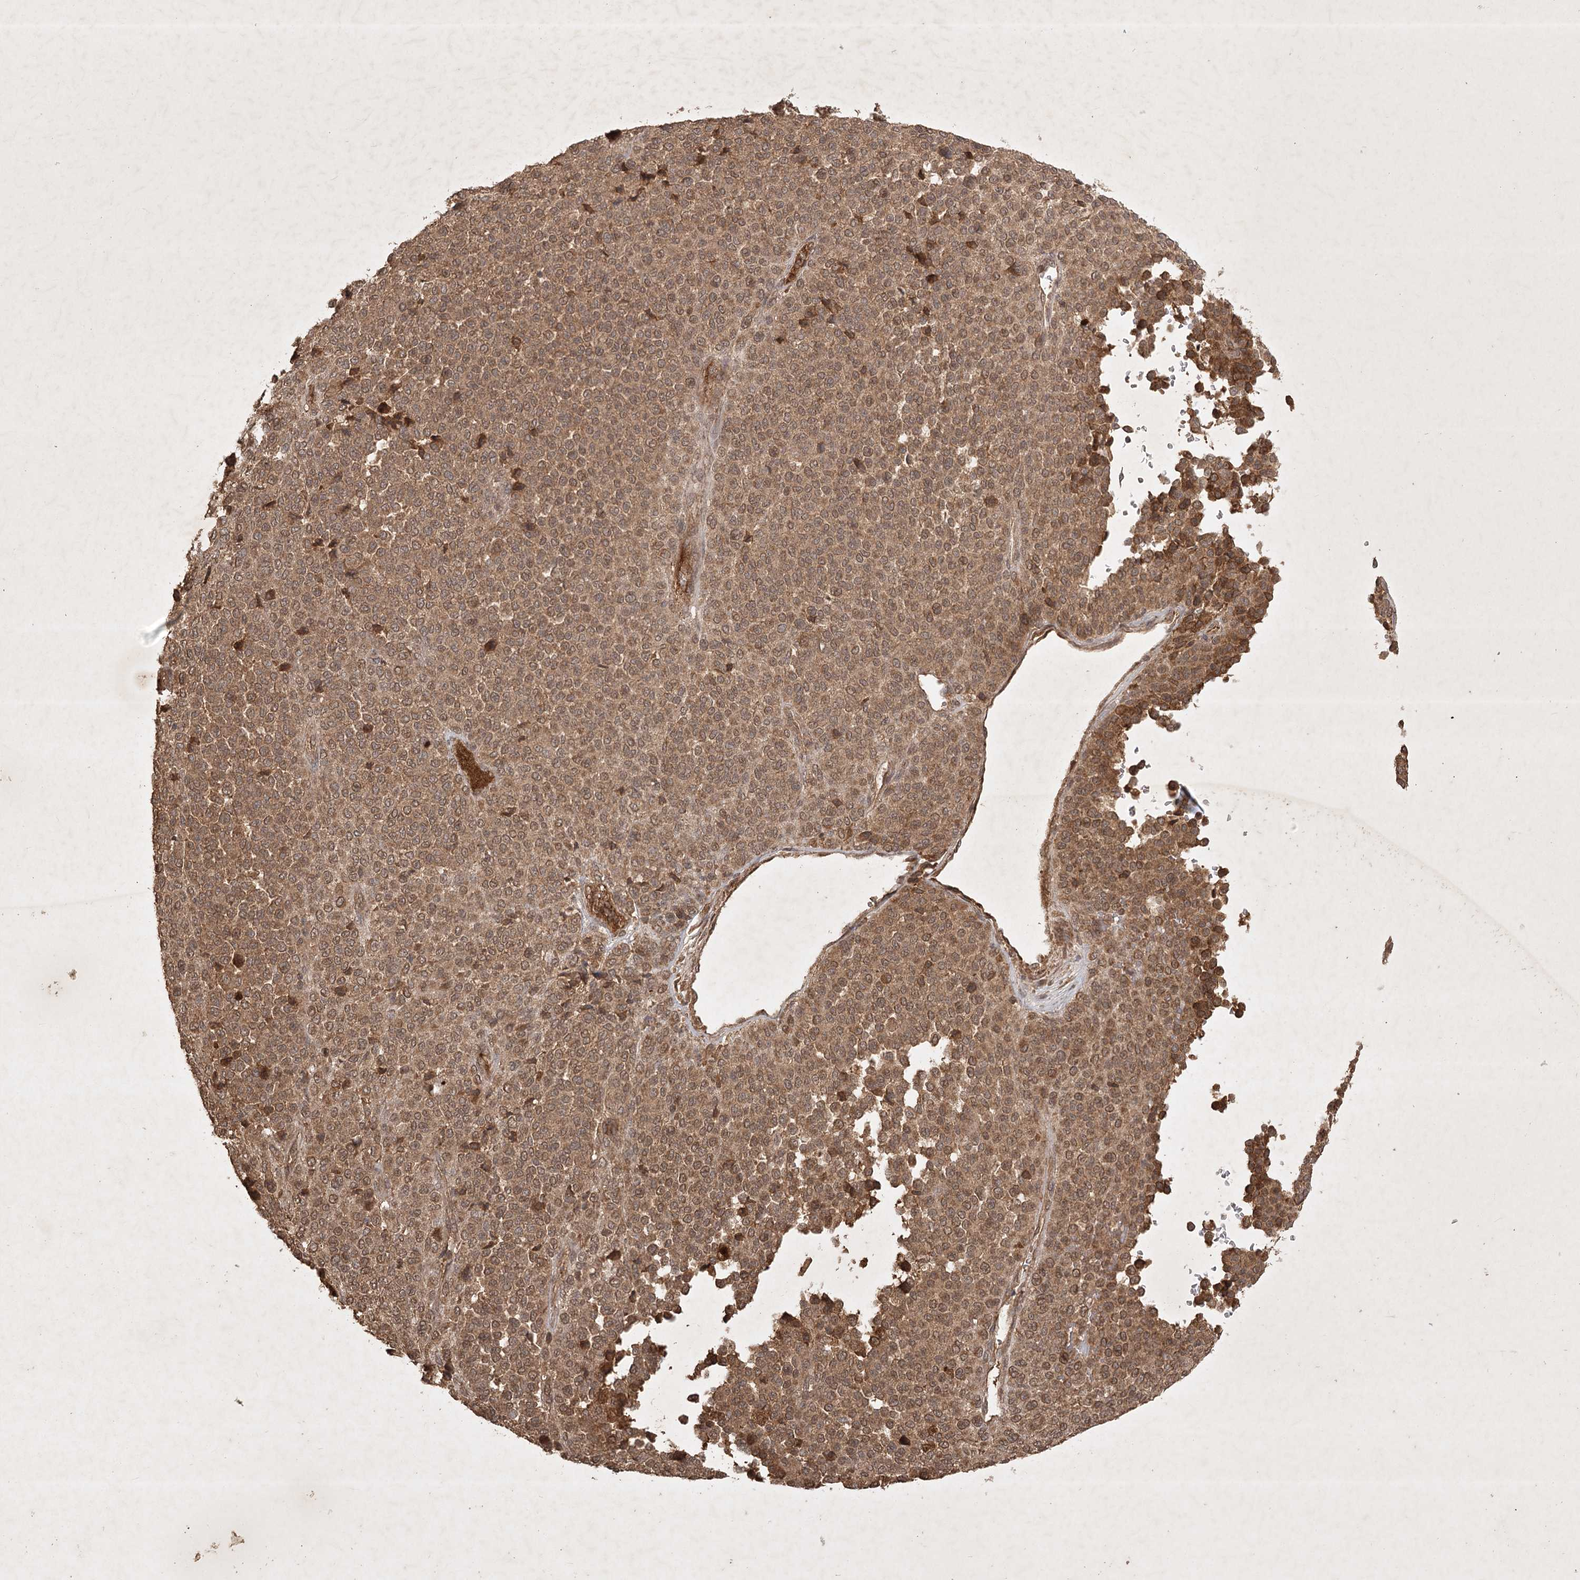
{"staining": {"intensity": "moderate", "quantity": ">75%", "location": "cytoplasmic/membranous"}, "tissue": "melanoma", "cell_type": "Tumor cells", "image_type": "cancer", "snomed": [{"axis": "morphology", "description": "Malignant melanoma, Metastatic site"}, {"axis": "topography", "description": "Pancreas"}], "caption": "This is a micrograph of immunohistochemistry (IHC) staining of melanoma, which shows moderate staining in the cytoplasmic/membranous of tumor cells.", "gene": "ARL13A", "patient": {"sex": "female", "age": 30}}